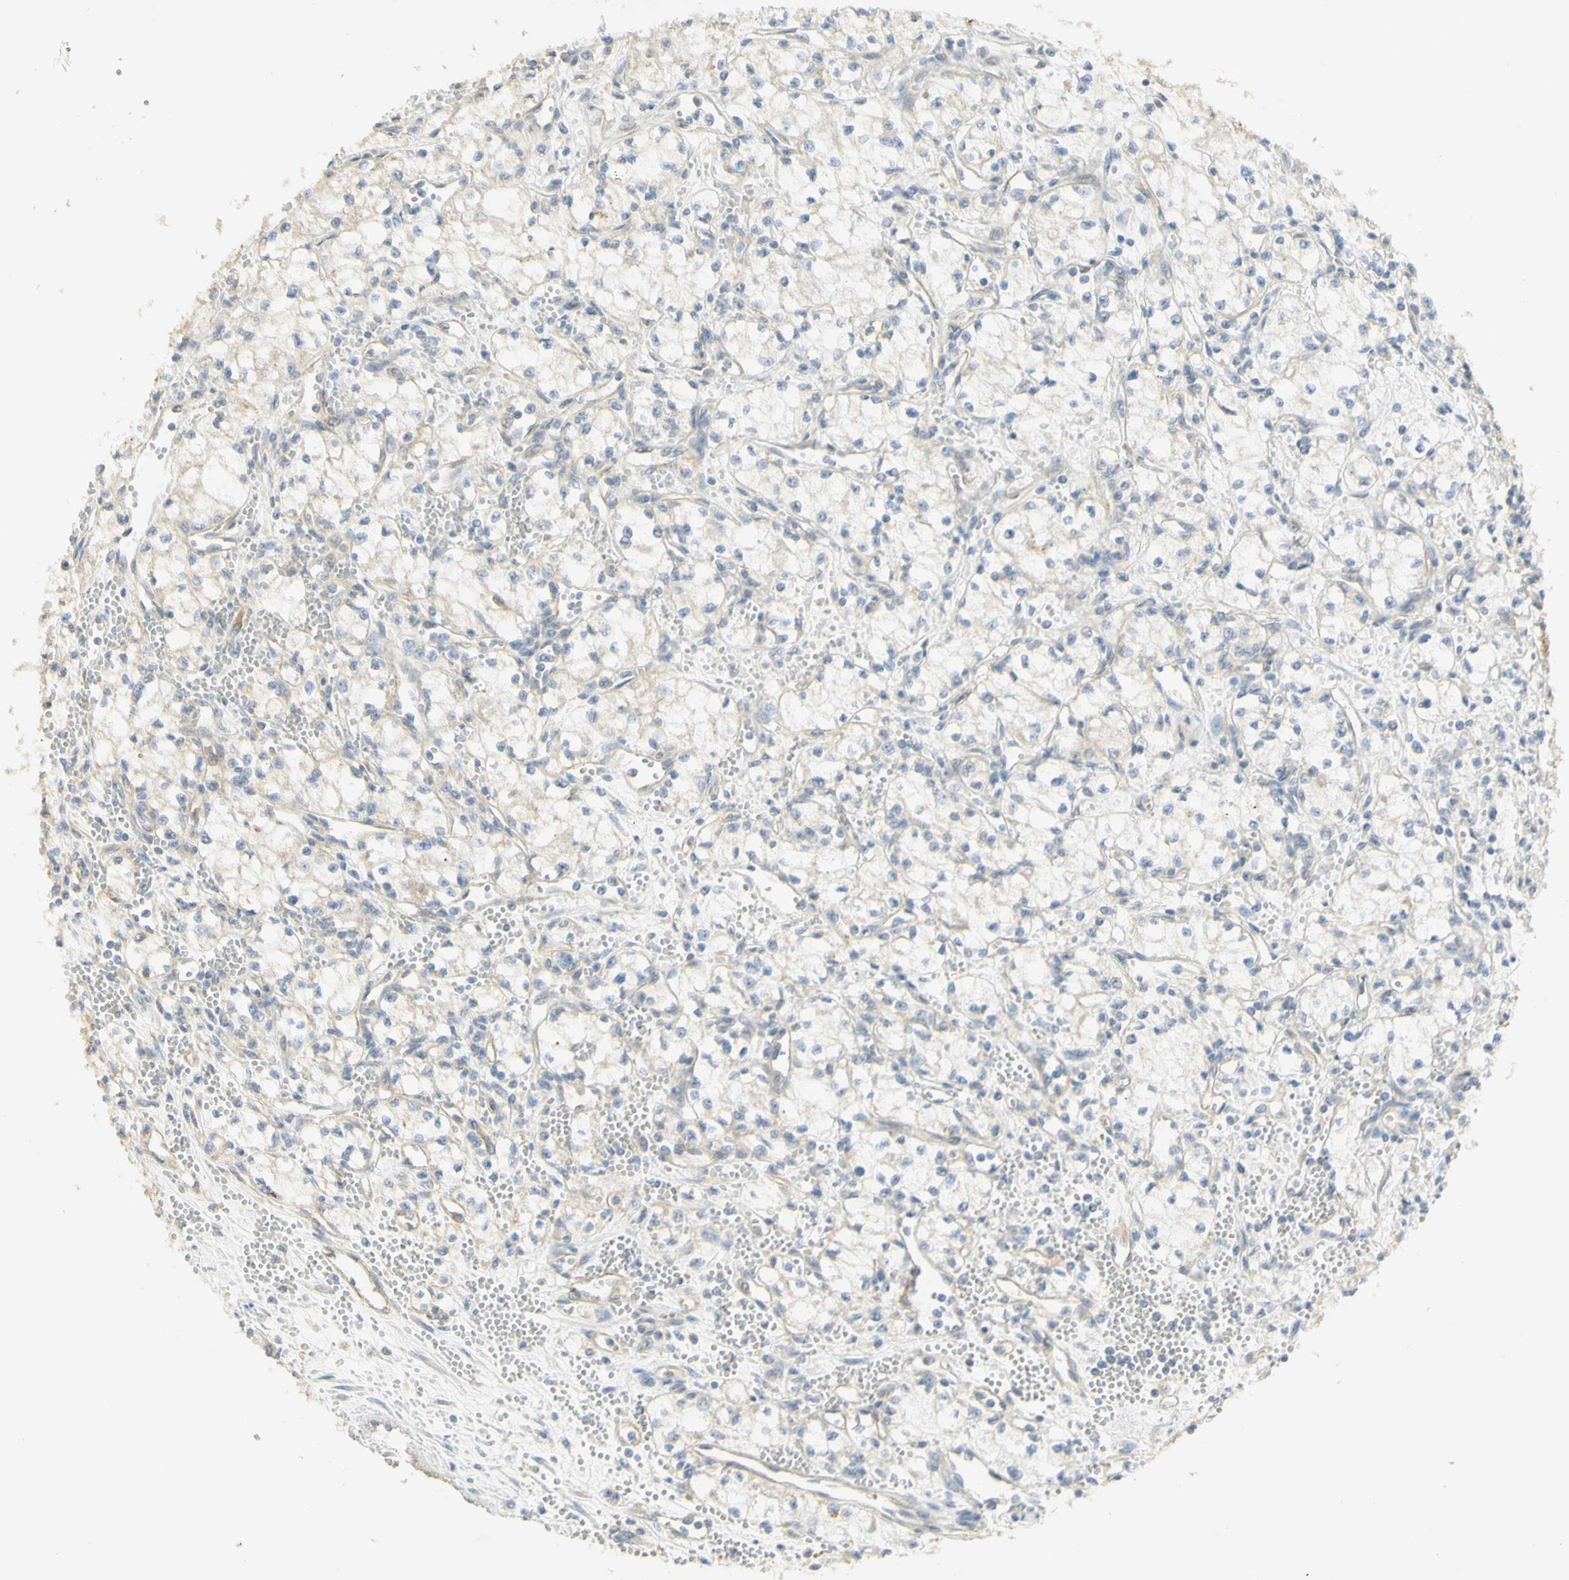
{"staining": {"intensity": "negative", "quantity": "none", "location": "none"}, "tissue": "renal cancer", "cell_type": "Tumor cells", "image_type": "cancer", "snomed": [{"axis": "morphology", "description": "Normal tissue, NOS"}, {"axis": "morphology", "description": "Adenocarcinoma, NOS"}, {"axis": "topography", "description": "Kidney"}], "caption": "A high-resolution photomicrograph shows IHC staining of renal cancer, which demonstrates no significant expression in tumor cells.", "gene": "KIF11", "patient": {"sex": "male", "age": 59}}